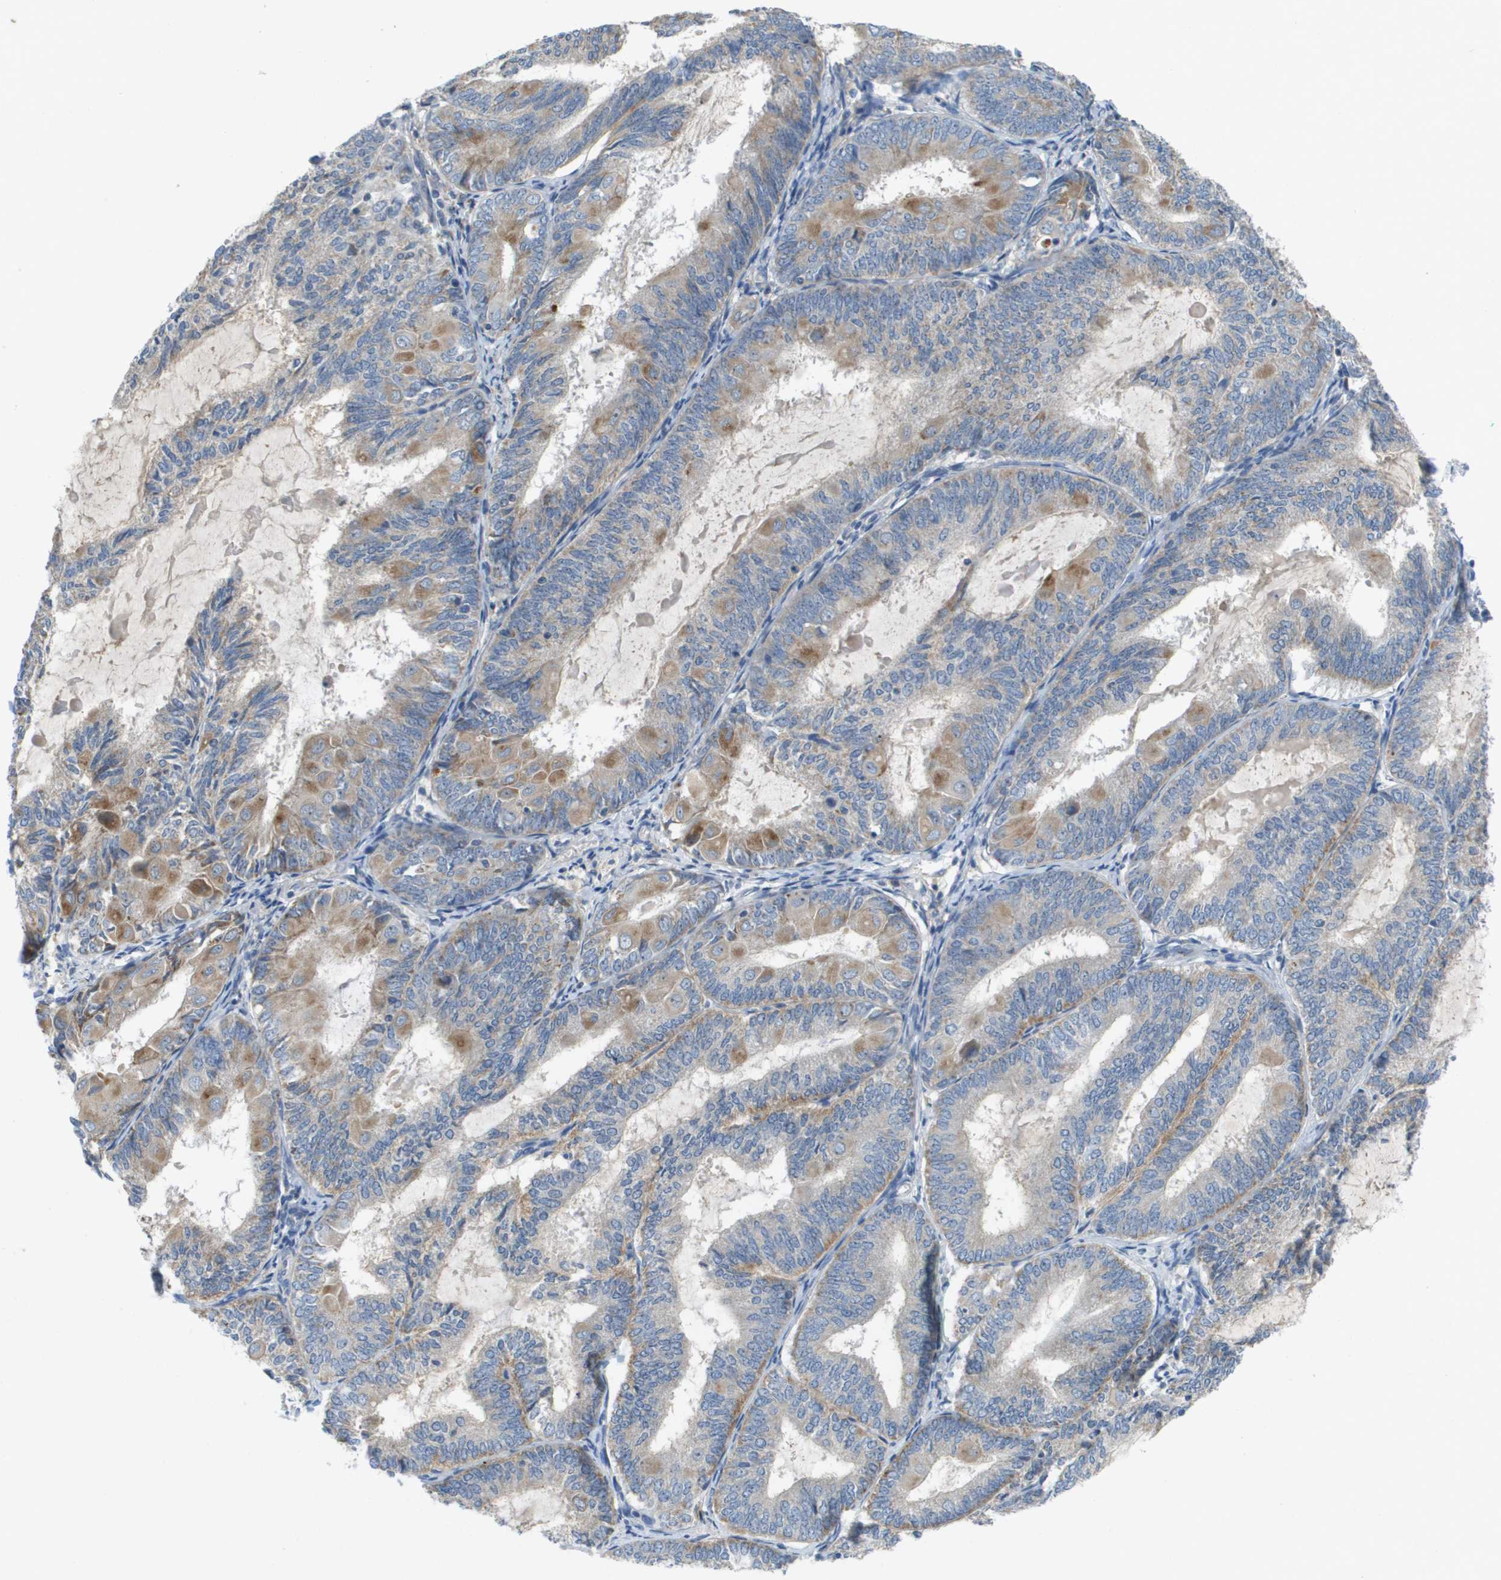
{"staining": {"intensity": "weak", "quantity": "25%-75%", "location": "cytoplasmic/membranous"}, "tissue": "endometrial cancer", "cell_type": "Tumor cells", "image_type": "cancer", "snomed": [{"axis": "morphology", "description": "Adenocarcinoma, NOS"}, {"axis": "topography", "description": "Endometrium"}], "caption": "Weak cytoplasmic/membranous protein positivity is appreciated in about 25%-75% of tumor cells in endometrial cancer (adenocarcinoma).", "gene": "B3GNT5", "patient": {"sex": "female", "age": 81}}